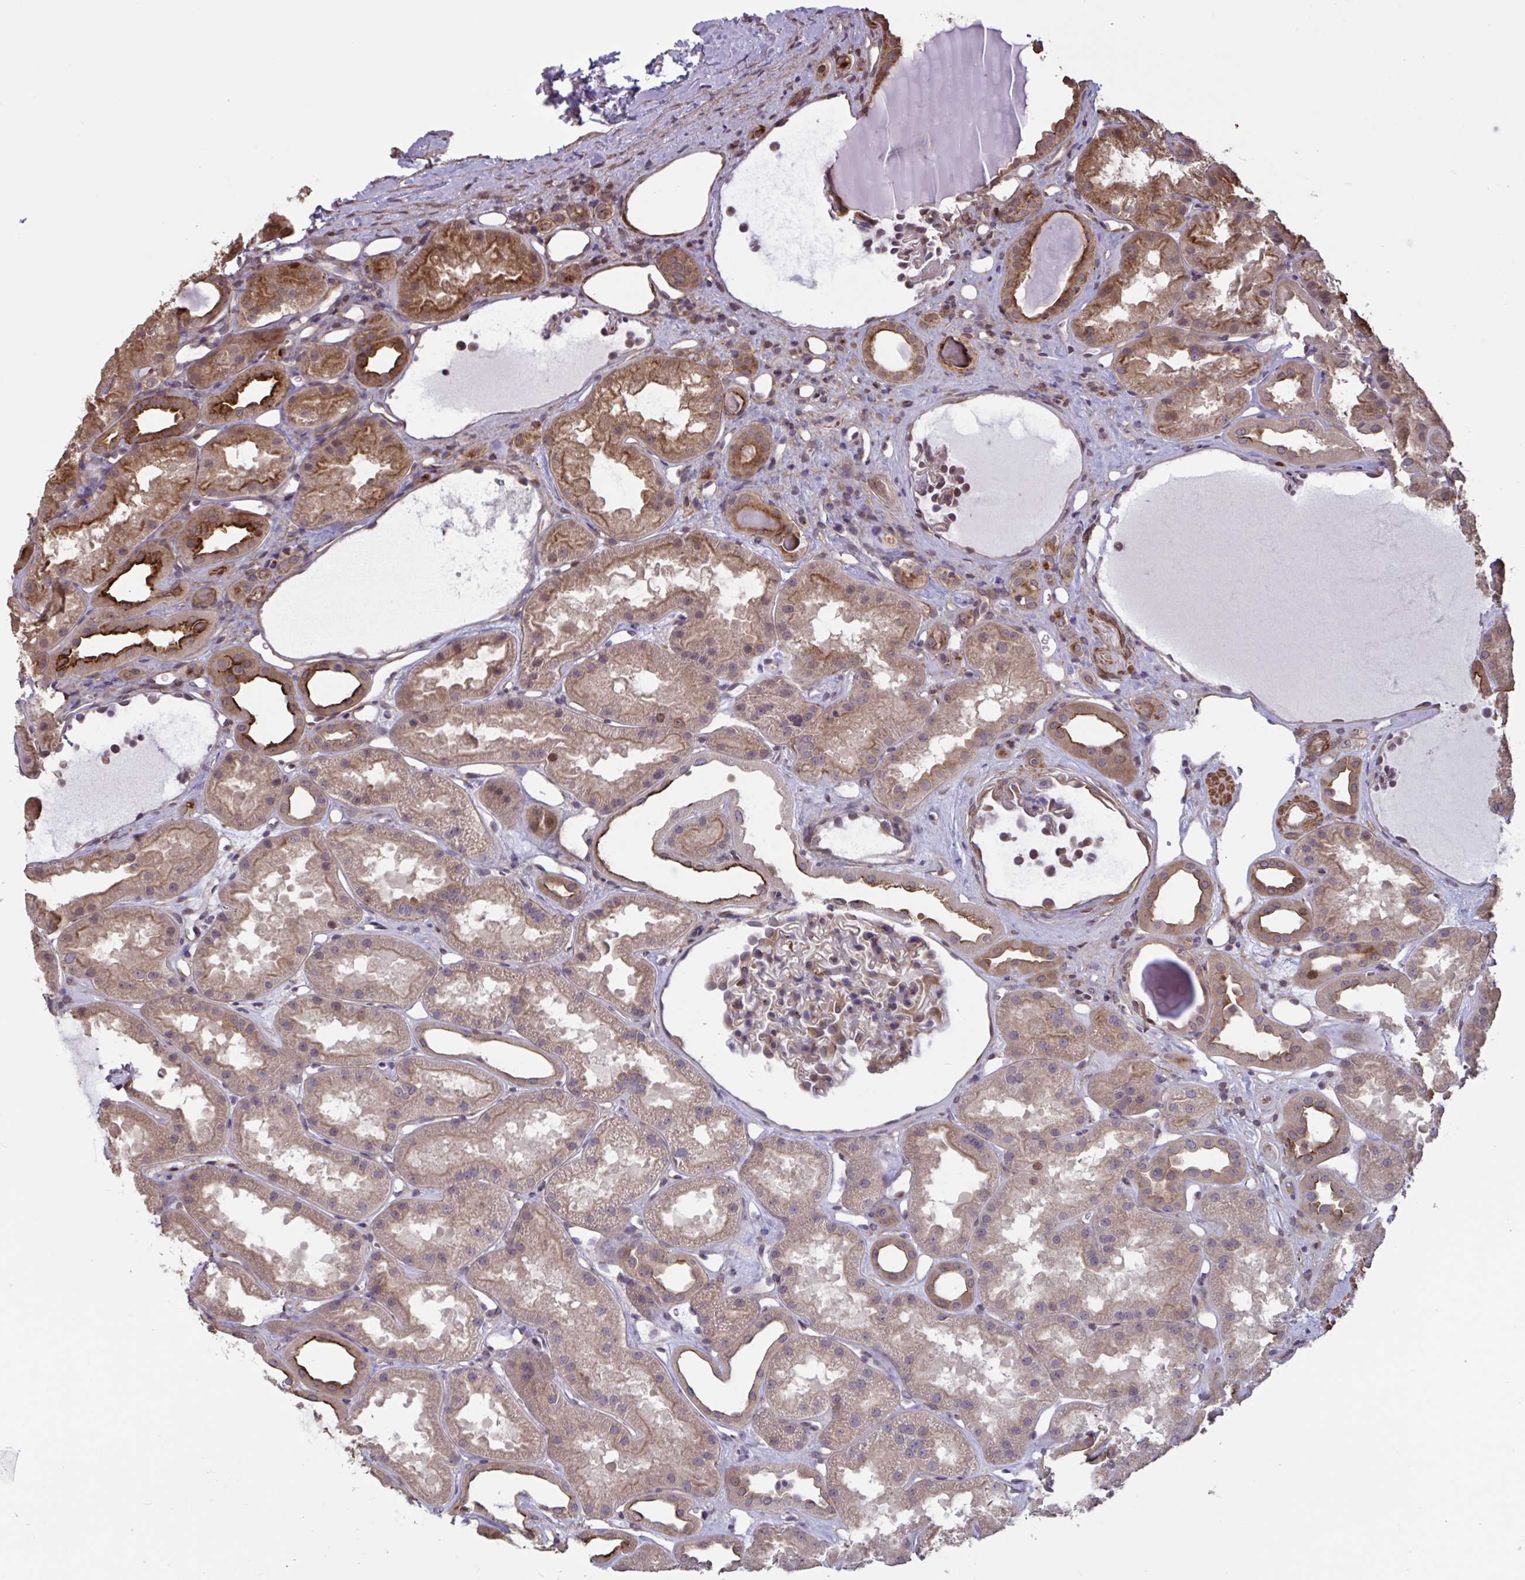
{"staining": {"intensity": "weak", "quantity": "<25%", "location": "cytoplasmic/membranous"}, "tissue": "kidney", "cell_type": "Cells in glomeruli", "image_type": "normal", "snomed": [{"axis": "morphology", "description": "Normal tissue, NOS"}, {"axis": "topography", "description": "Kidney"}], "caption": "This is an IHC image of benign kidney. There is no expression in cells in glomeruli.", "gene": "IPO5", "patient": {"sex": "male", "age": 61}}